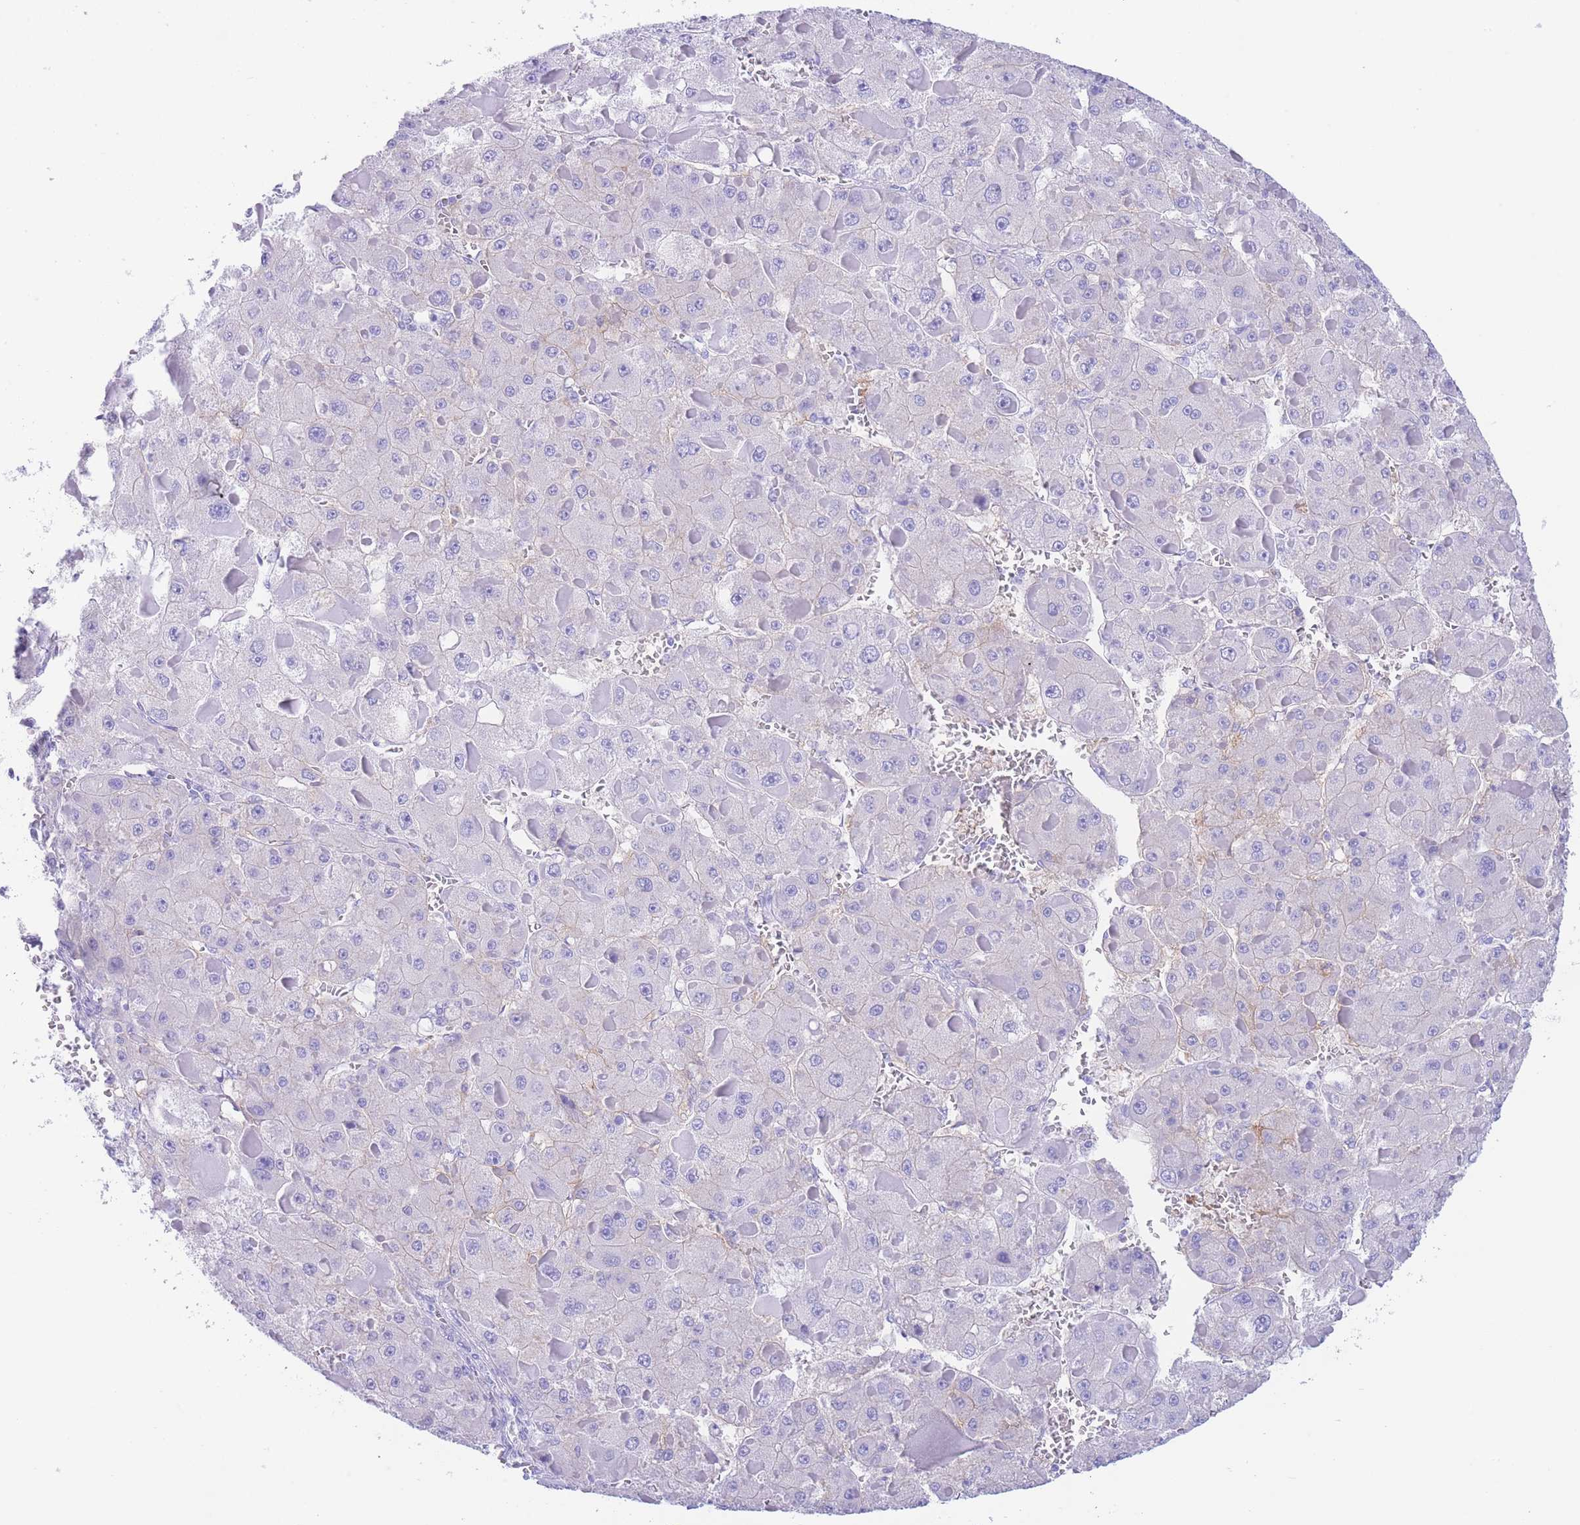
{"staining": {"intensity": "negative", "quantity": "none", "location": "none"}, "tissue": "liver cancer", "cell_type": "Tumor cells", "image_type": "cancer", "snomed": [{"axis": "morphology", "description": "Carcinoma, Hepatocellular, NOS"}, {"axis": "topography", "description": "Liver"}], "caption": "Liver cancer (hepatocellular carcinoma) stained for a protein using immunohistochemistry demonstrates no expression tumor cells.", "gene": "SLCO1B3", "patient": {"sex": "female", "age": 73}}